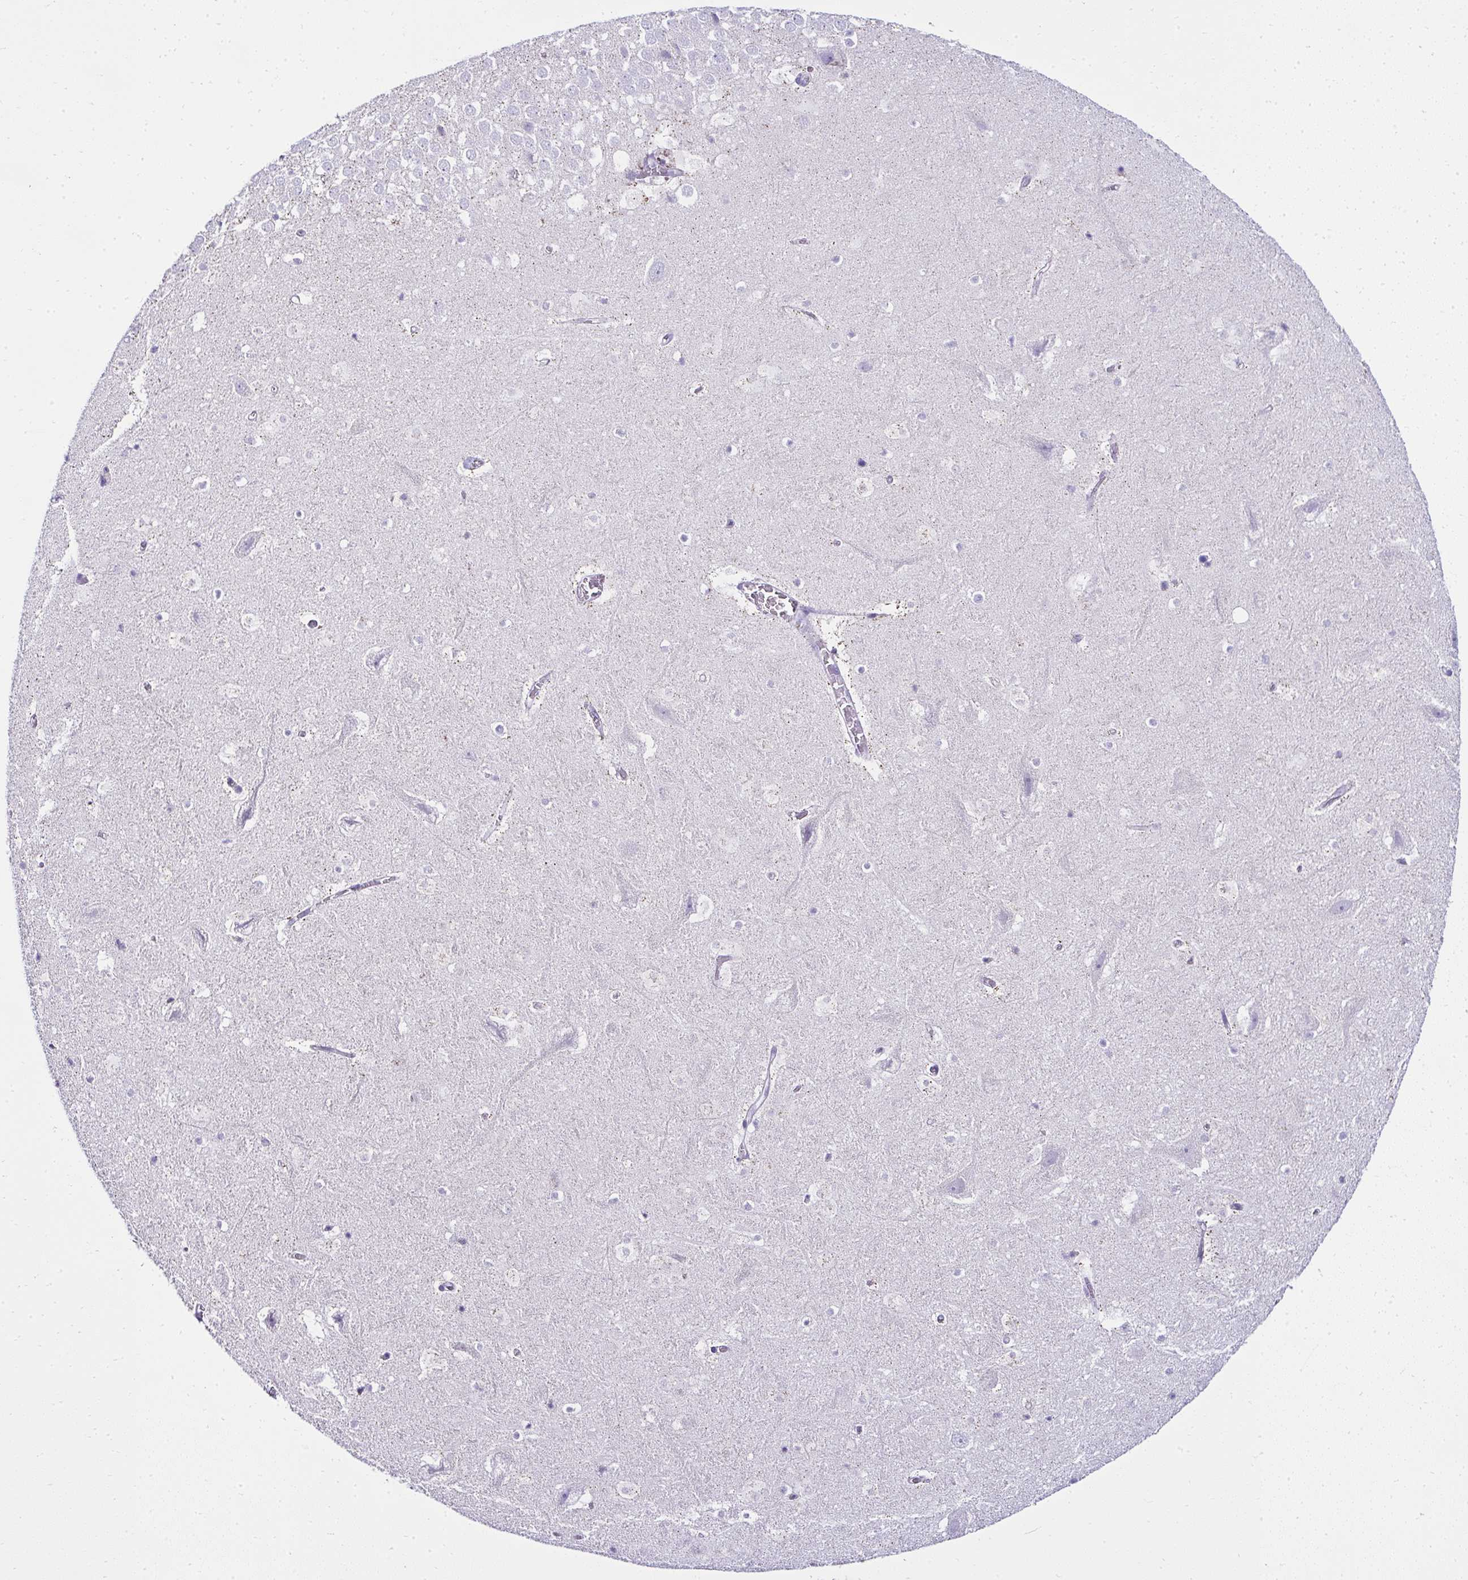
{"staining": {"intensity": "negative", "quantity": "none", "location": "none"}, "tissue": "hippocampus", "cell_type": "Glial cells", "image_type": "normal", "snomed": [{"axis": "morphology", "description": "Normal tissue, NOS"}, {"axis": "topography", "description": "Hippocampus"}], "caption": "This is an immunohistochemistry image of normal hippocampus. There is no expression in glial cells.", "gene": "RNF183", "patient": {"sex": "female", "age": 42}}